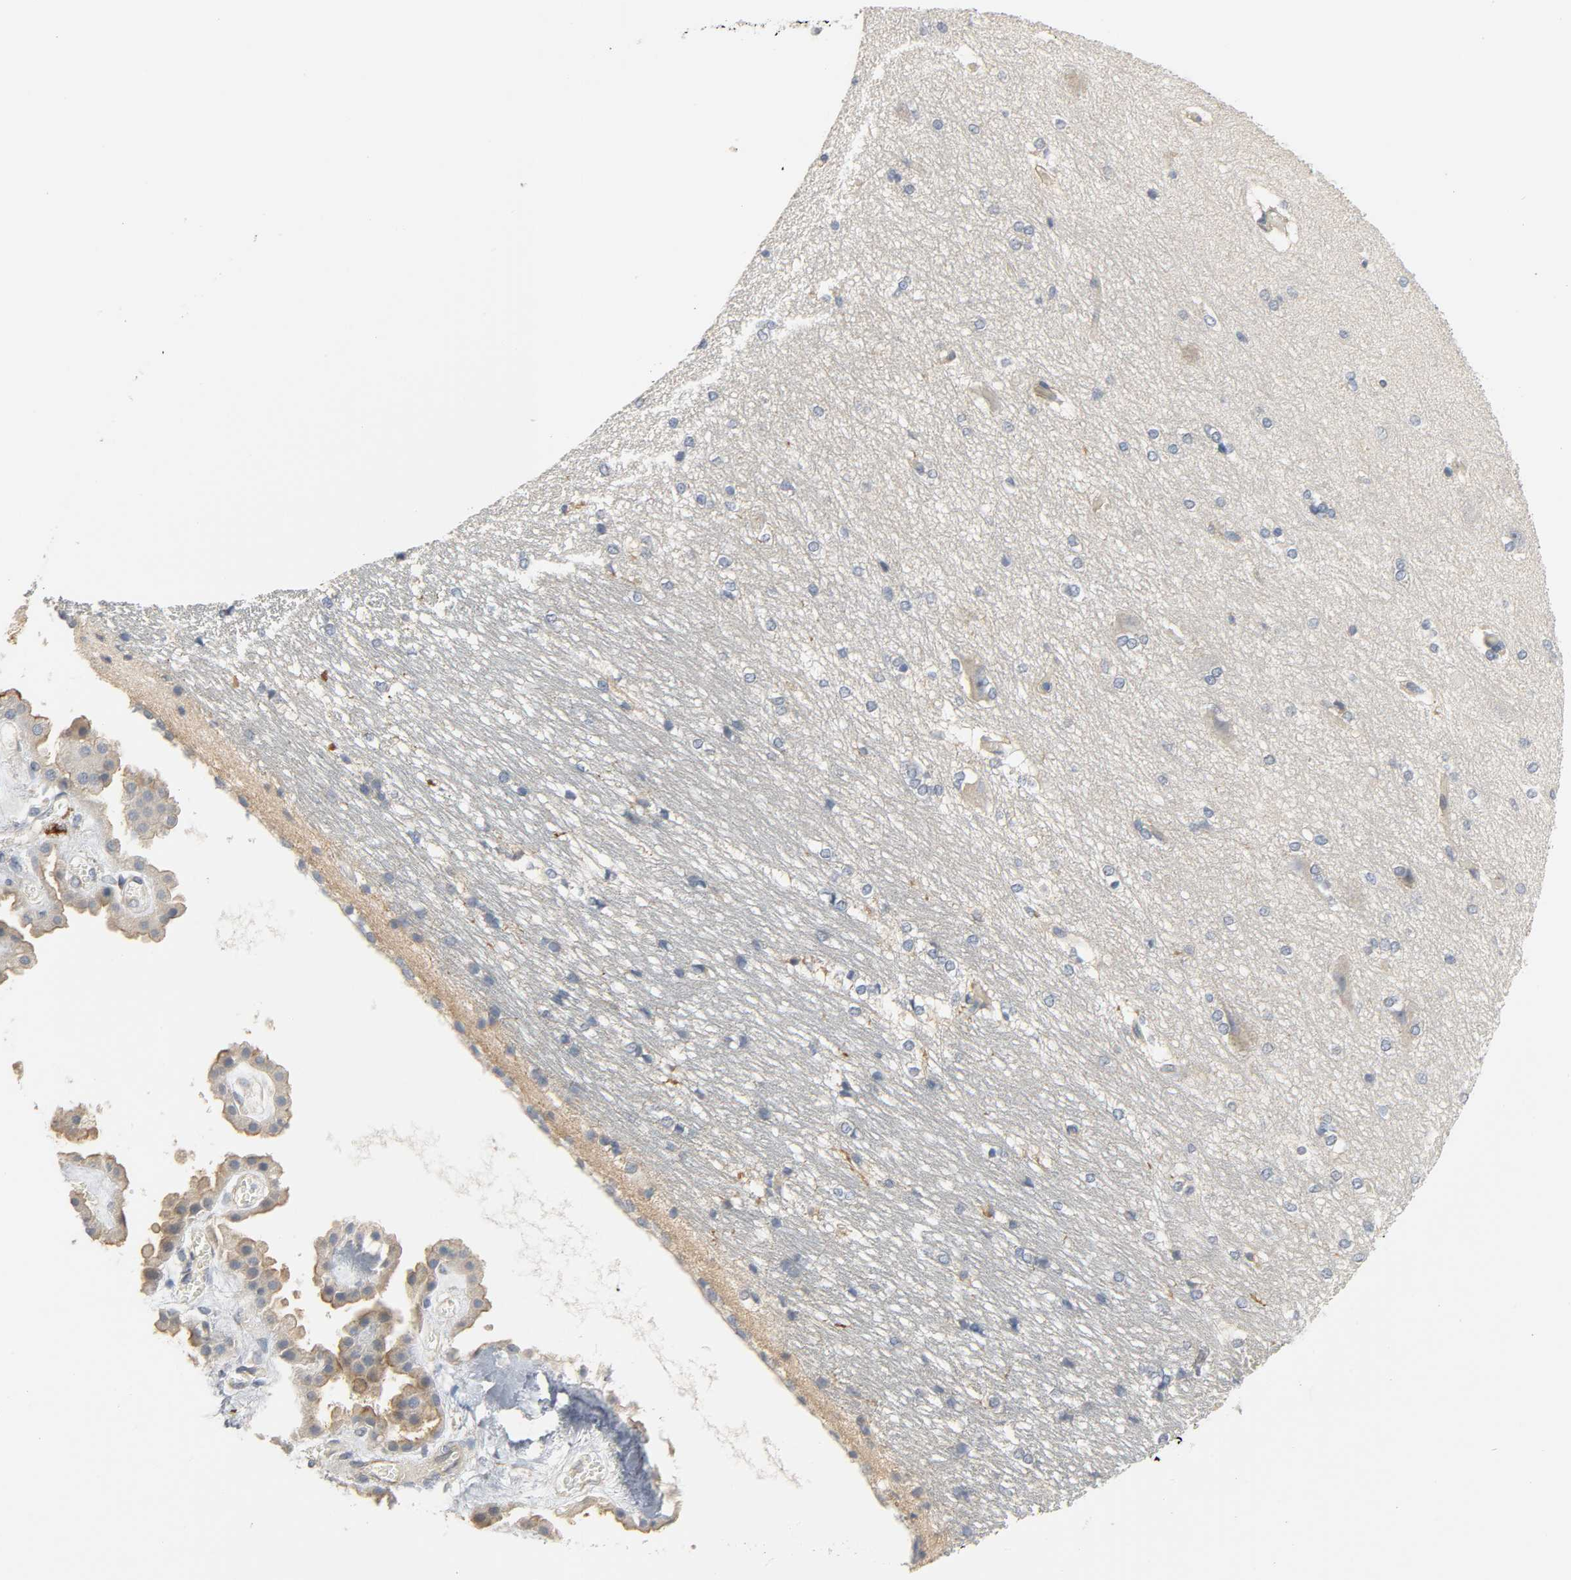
{"staining": {"intensity": "negative", "quantity": "none", "location": "none"}, "tissue": "hippocampus", "cell_type": "Glial cells", "image_type": "normal", "snomed": [{"axis": "morphology", "description": "Normal tissue, NOS"}, {"axis": "topography", "description": "Hippocampus"}], "caption": "This is an immunohistochemistry histopathology image of benign hippocampus. There is no staining in glial cells.", "gene": "LIMCH1", "patient": {"sex": "female", "age": 19}}